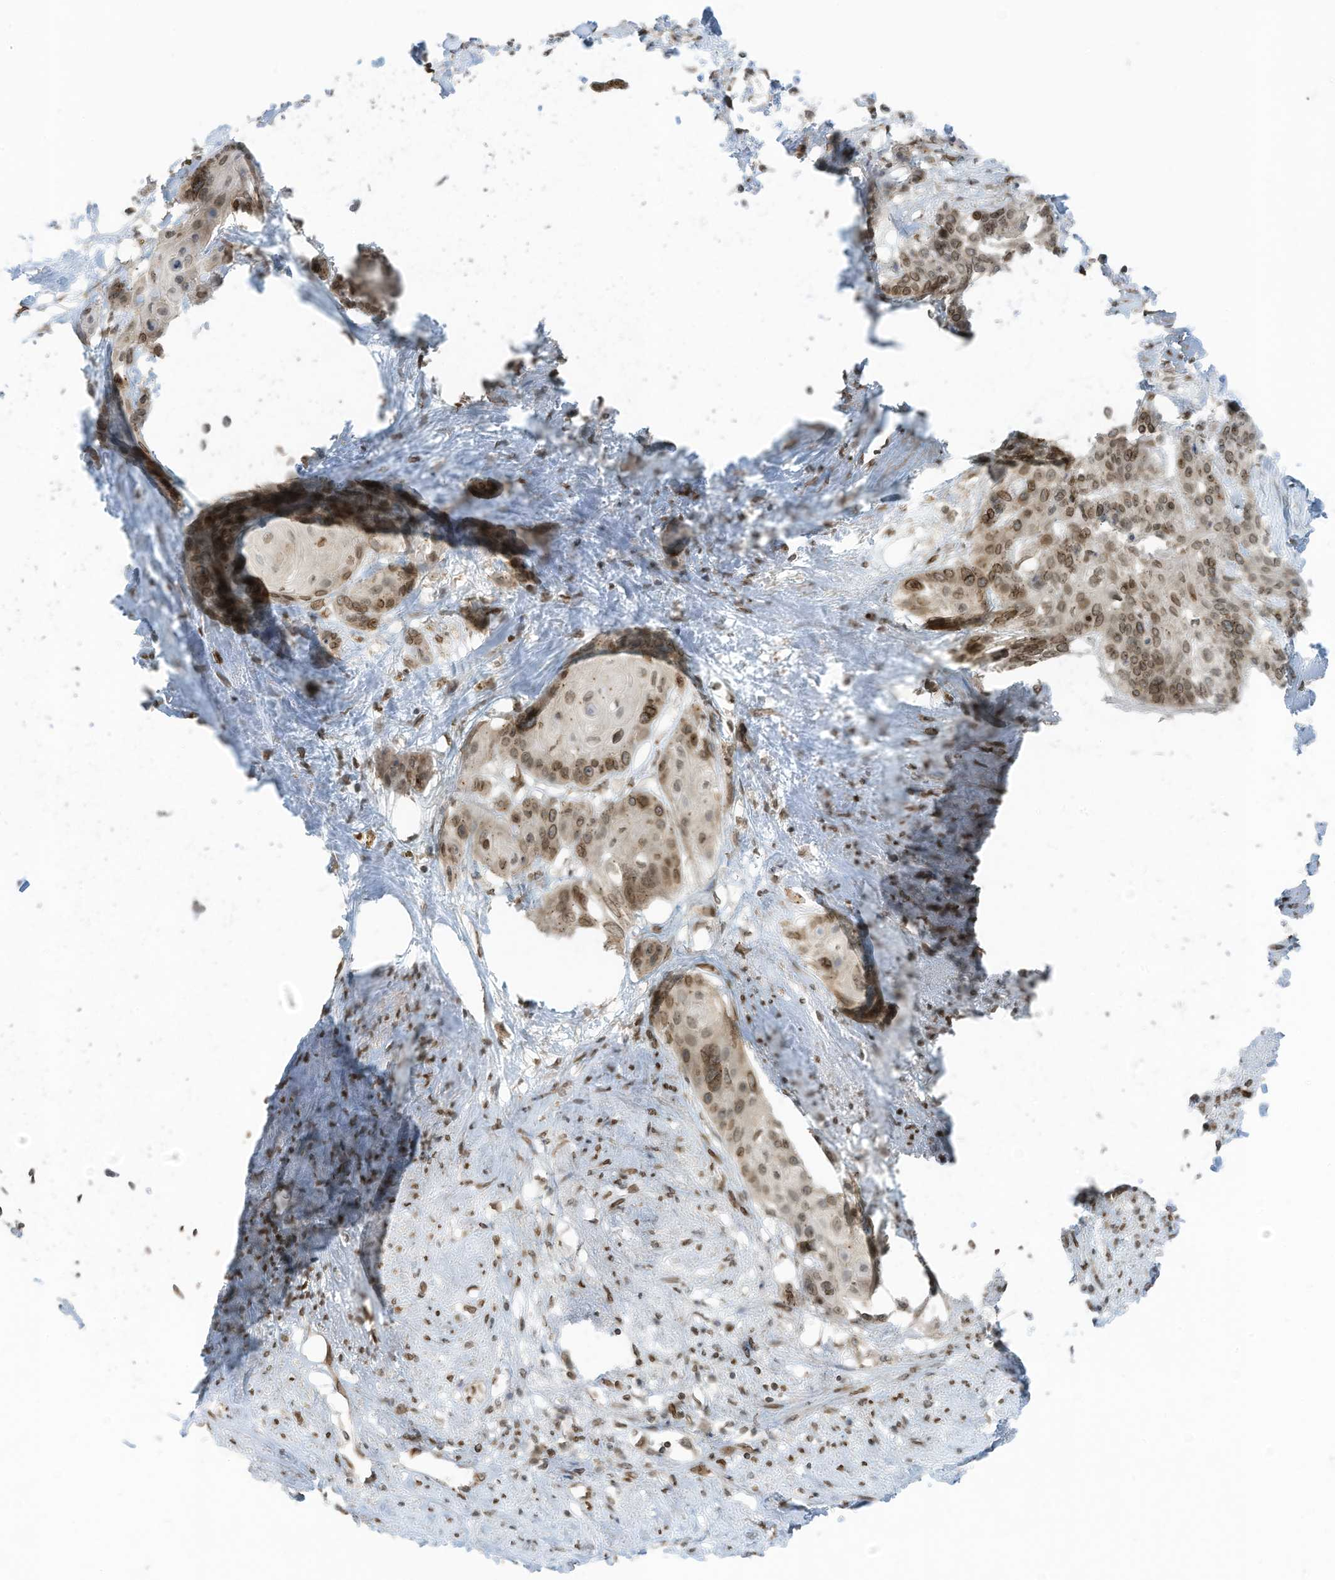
{"staining": {"intensity": "moderate", "quantity": ">75%", "location": "cytoplasmic/membranous,nuclear"}, "tissue": "cervical cancer", "cell_type": "Tumor cells", "image_type": "cancer", "snomed": [{"axis": "morphology", "description": "Squamous cell carcinoma, NOS"}, {"axis": "topography", "description": "Cervix"}], "caption": "Tumor cells demonstrate medium levels of moderate cytoplasmic/membranous and nuclear positivity in about >75% of cells in human squamous cell carcinoma (cervical). (IHC, brightfield microscopy, high magnification).", "gene": "RABL3", "patient": {"sex": "female", "age": 57}}